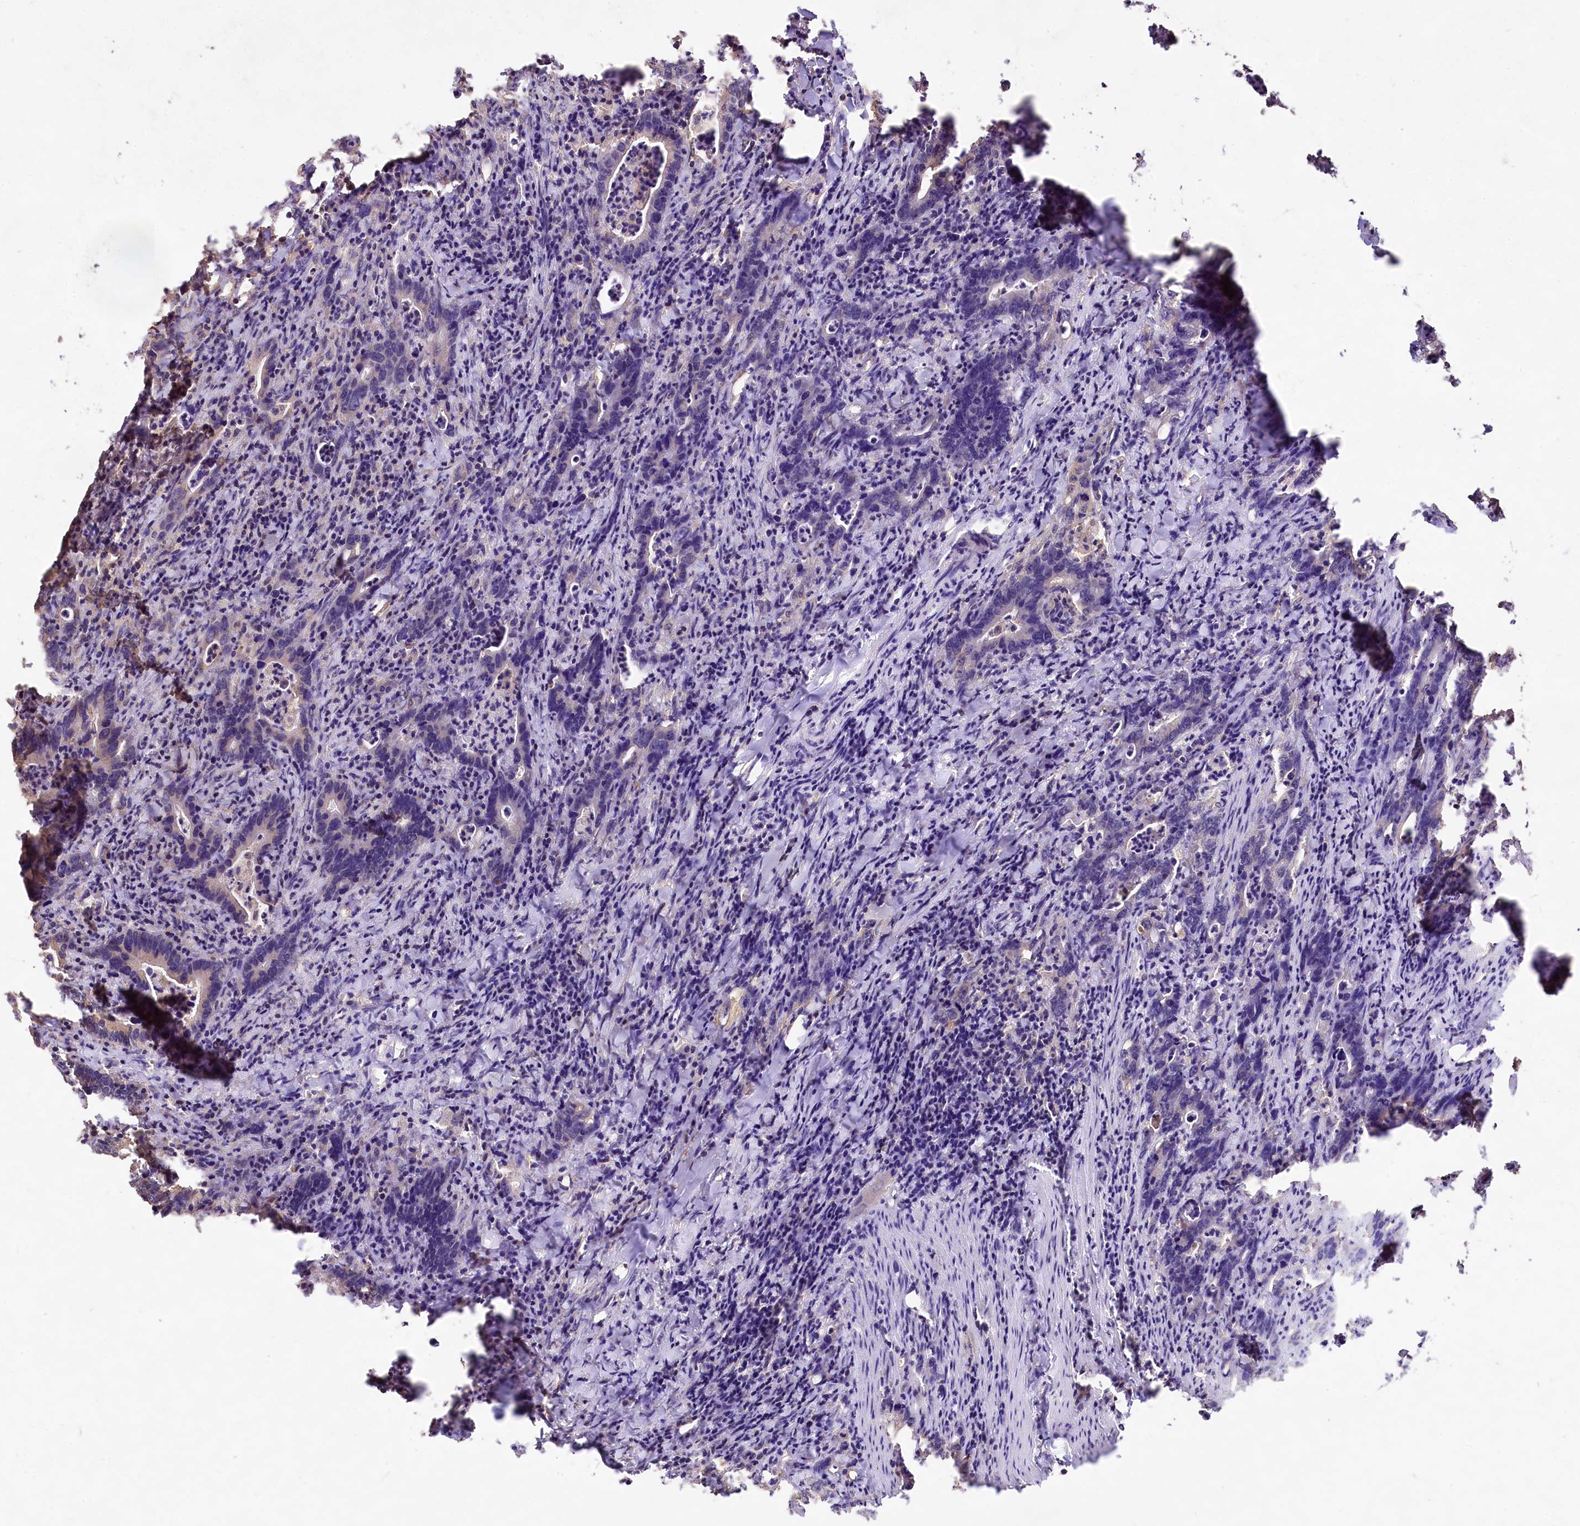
{"staining": {"intensity": "negative", "quantity": "none", "location": "none"}, "tissue": "colorectal cancer", "cell_type": "Tumor cells", "image_type": "cancer", "snomed": [{"axis": "morphology", "description": "Adenocarcinoma, NOS"}, {"axis": "topography", "description": "Colon"}], "caption": "A histopathology image of human colorectal cancer (adenocarcinoma) is negative for staining in tumor cells.", "gene": "RRP8", "patient": {"sex": "female", "age": 75}}